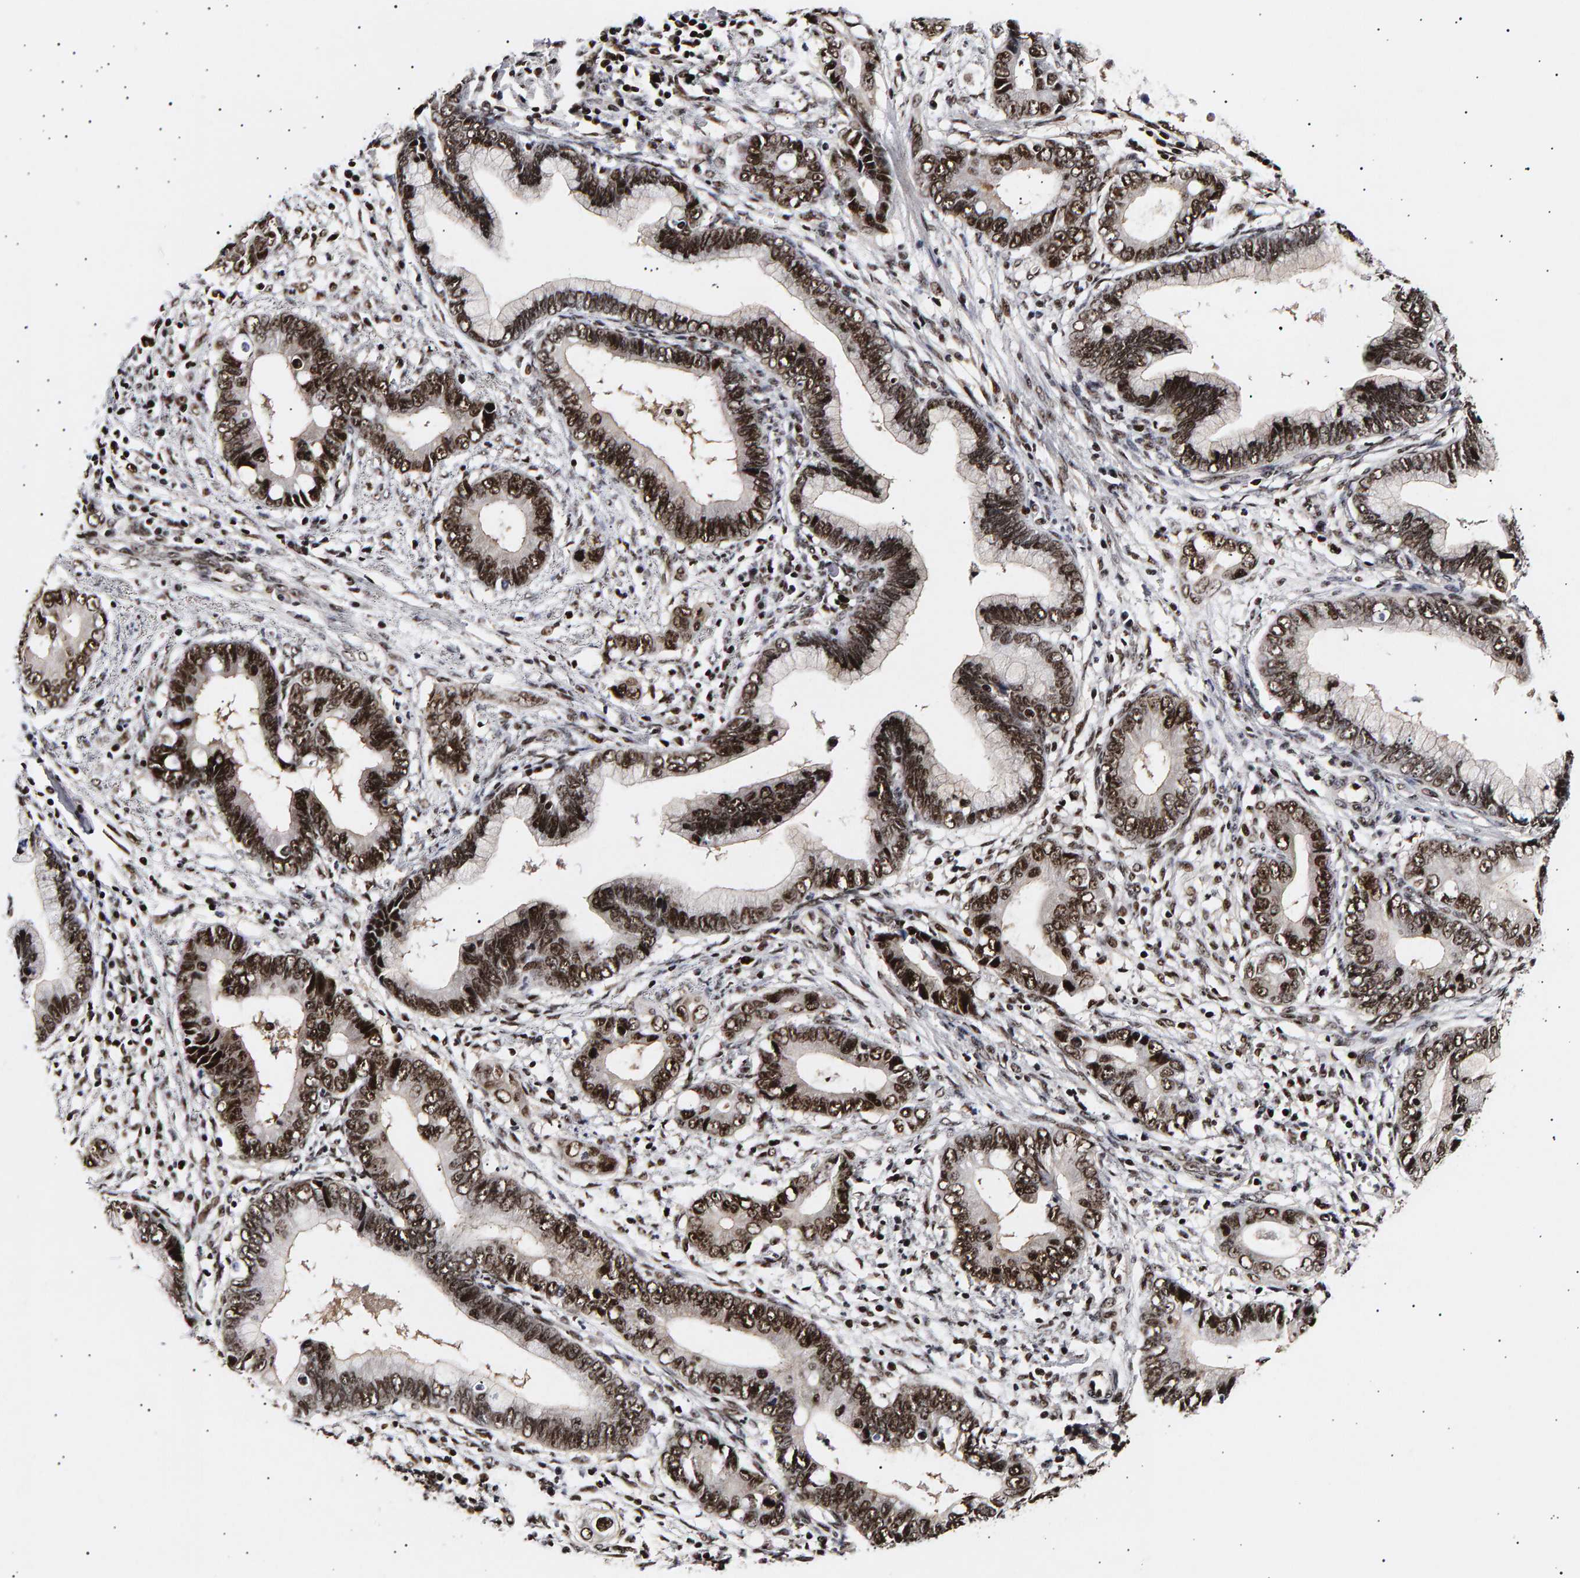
{"staining": {"intensity": "strong", "quantity": ">75%", "location": "nuclear"}, "tissue": "cervical cancer", "cell_type": "Tumor cells", "image_type": "cancer", "snomed": [{"axis": "morphology", "description": "Adenocarcinoma, NOS"}, {"axis": "topography", "description": "Cervix"}], "caption": "Human cervical cancer stained with a protein marker reveals strong staining in tumor cells.", "gene": "ANKRD40", "patient": {"sex": "female", "age": 44}}